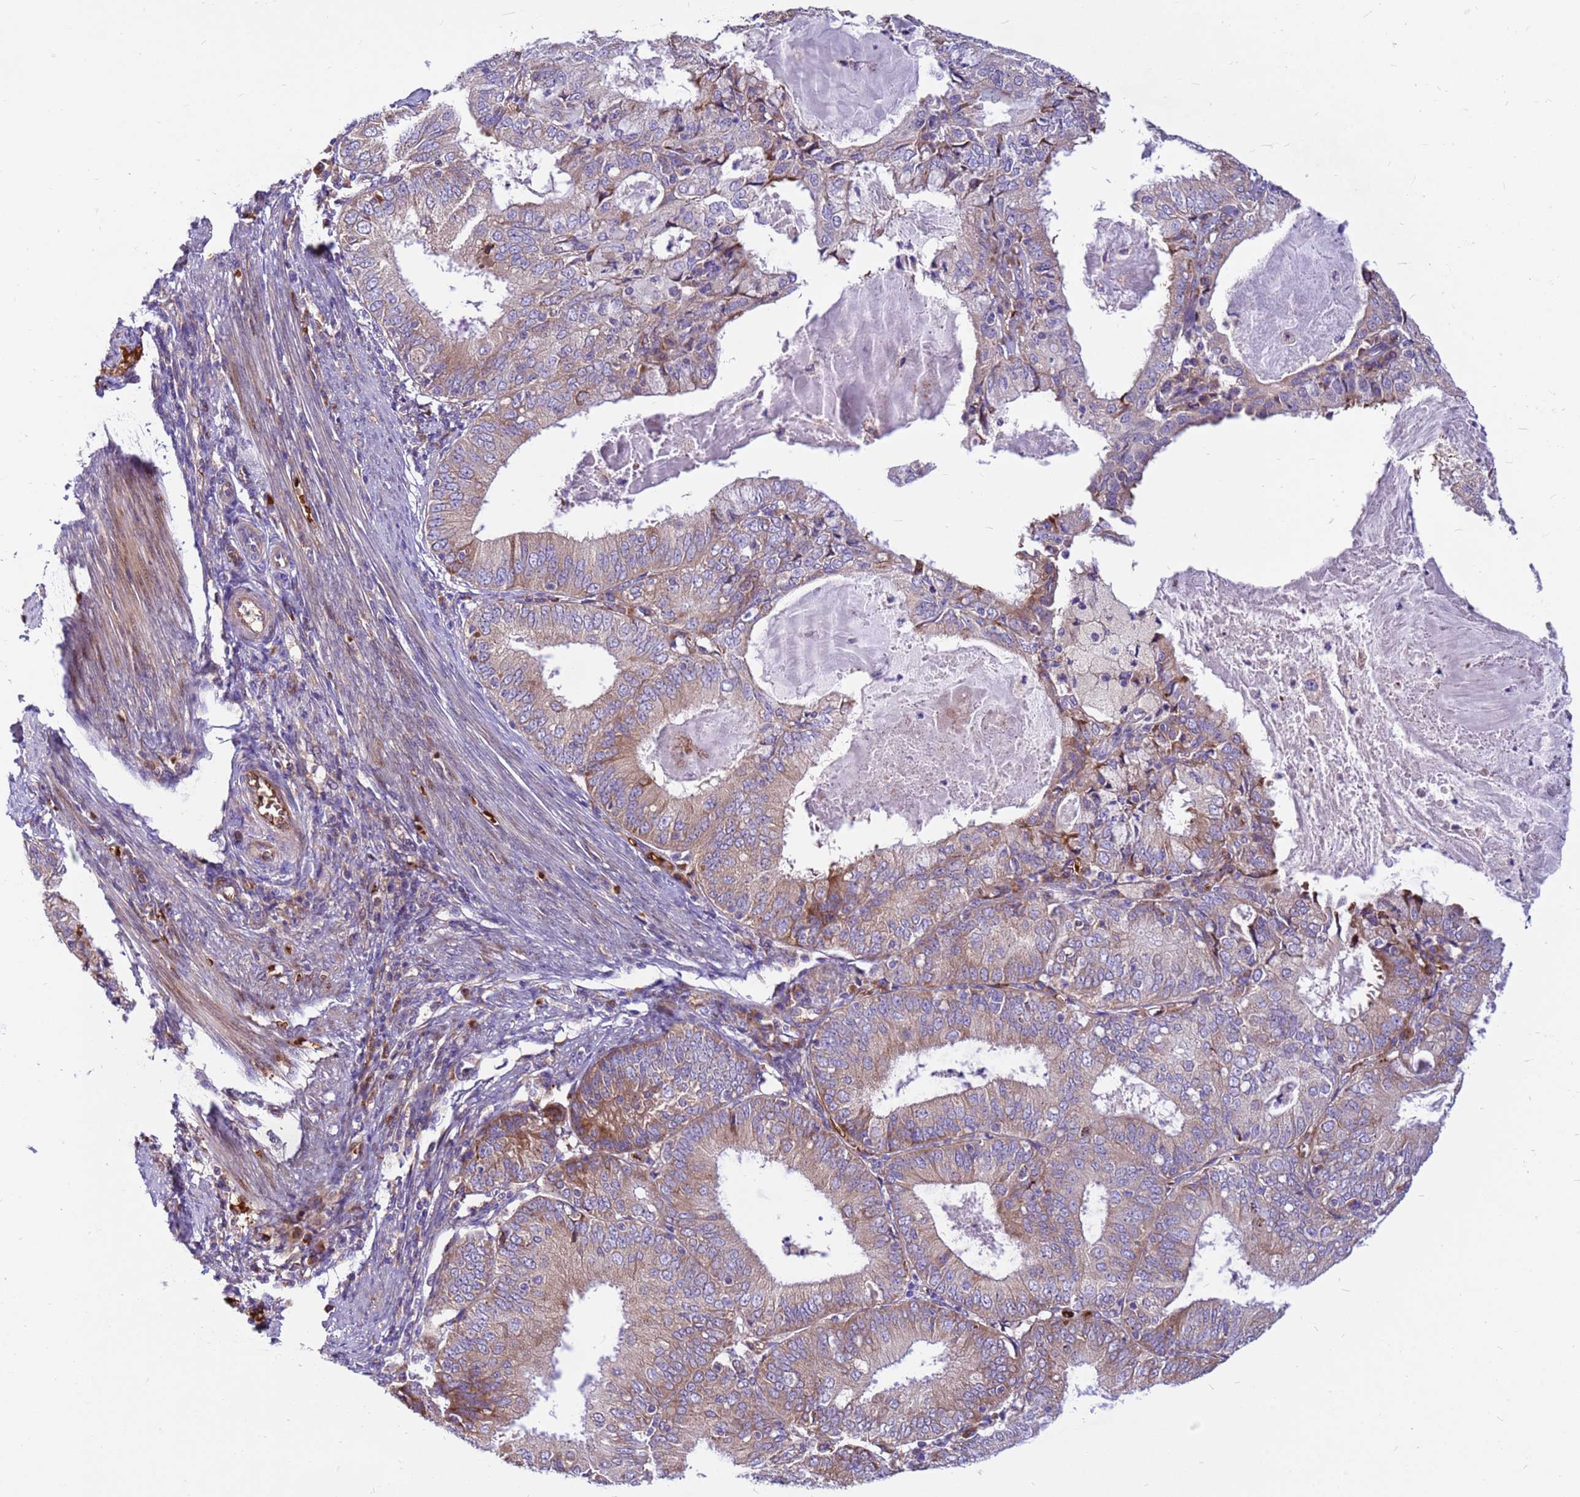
{"staining": {"intensity": "moderate", "quantity": "<25%", "location": "cytoplasmic/membranous"}, "tissue": "endometrial cancer", "cell_type": "Tumor cells", "image_type": "cancer", "snomed": [{"axis": "morphology", "description": "Adenocarcinoma, NOS"}, {"axis": "topography", "description": "Endometrium"}], "caption": "IHC image of neoplastic tissue: human endometrial cancer stained using IHC demonstrates low levels of moderate protein expression localized specifically in the cytoplasmic/membranous of tumor cells, appearing as a cytoplasmic/membranous brown color.", "gene": "ZNF669", "patient": {"sex": "female", "age": 57}}